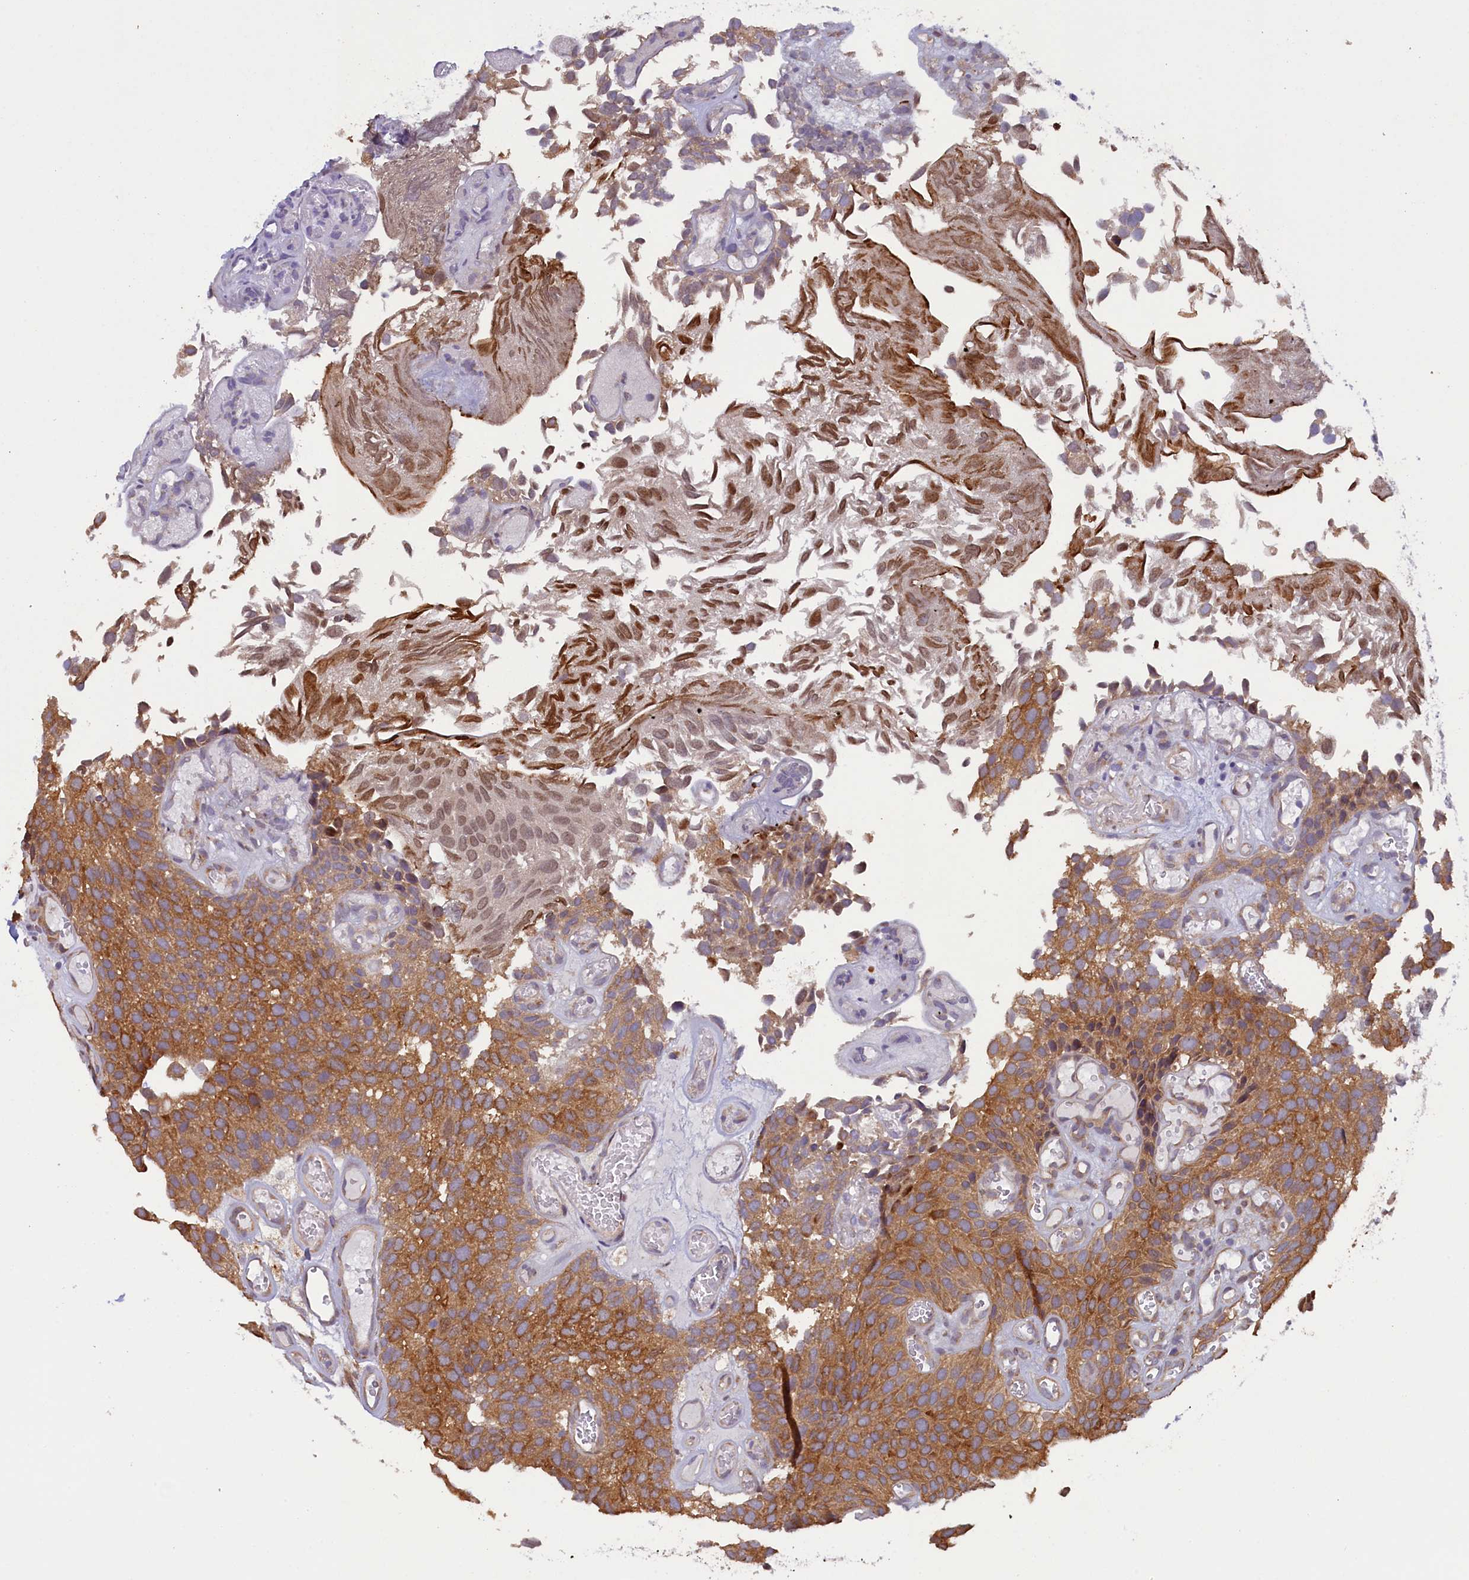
{"staining": {"intensity": "moderate", "quantity": ">75%", "location": "cytoplasmic/membranous"}, "tissue": "urothelial cancer", "cell_type": "Tumor cells", "image_type": "cancer", "snomed": [{"axis": "morphology", "description": "Urothelial carcinoma, Low grade"}, {"axis": "topography", "description": "Urinary bladder"}], "caption": "Immunohistochemistry (IHC) histopathology image of urothelial cancer stained for a protein (brown), which exhibits medium levels of moderate cytoplasmic/membranous staining in about >75% of tumor cells.", "gene": "CCDC9B", "patient": {"sex": "male", "age": 89}}